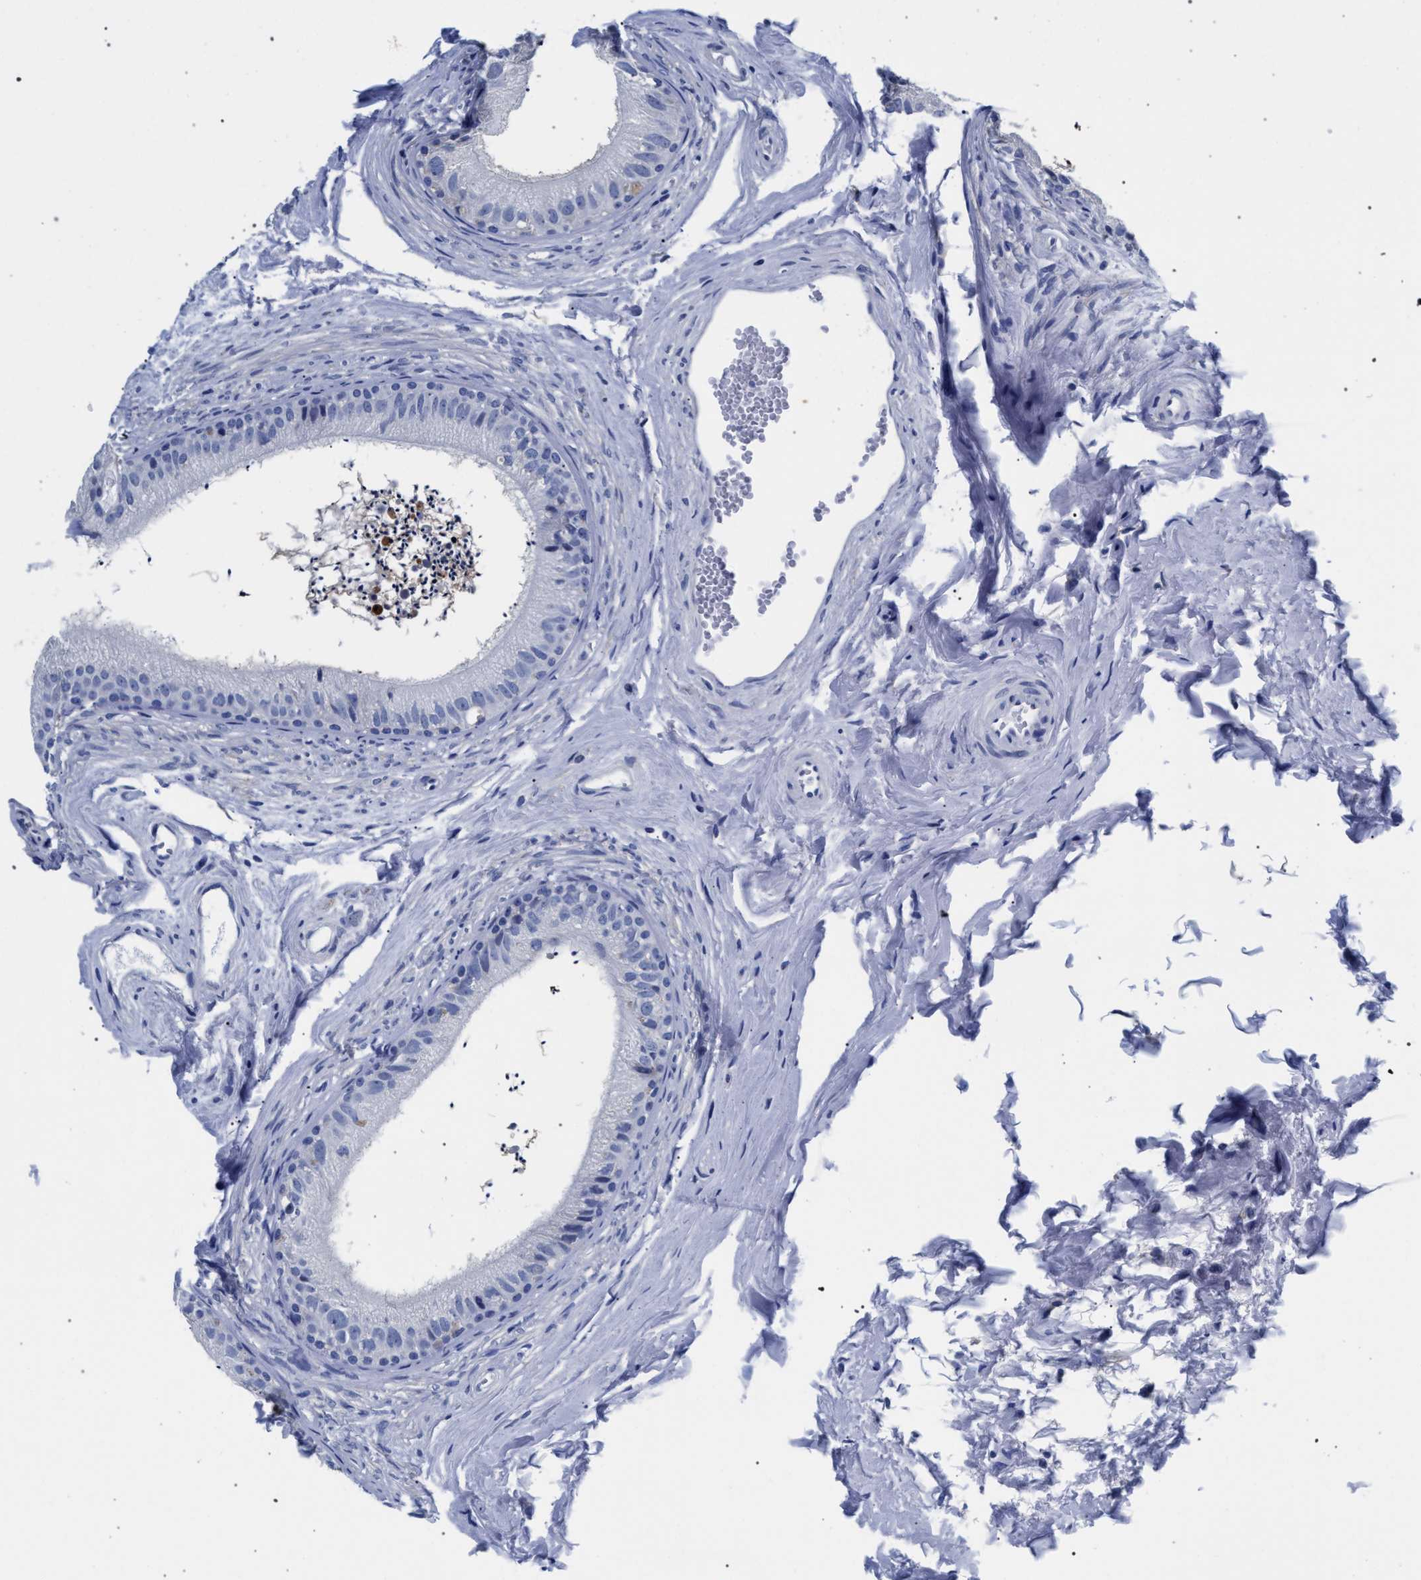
{"staining": {"intensity": "negative", "quantity": "none", "location": "none"}, "tissue": "epididymis", "cell_type": "Glandular cells", "image_type": "normal", "snomed": [{"axis": "morphology", "description": "Normal tissue, NOS"}, {"axis": "topography", "description": "Epididymis"}], "caption": "An immunohistochemistry (IHC) micrograph of unremarkable epididymis is shown. There is no staining in glandular cells of epididymis. (Brightfield microscopy of DAB immunohistochemistry at high magnification).", "gene": "AKAP4", "patient": {"sex": "male", "age": 56}}